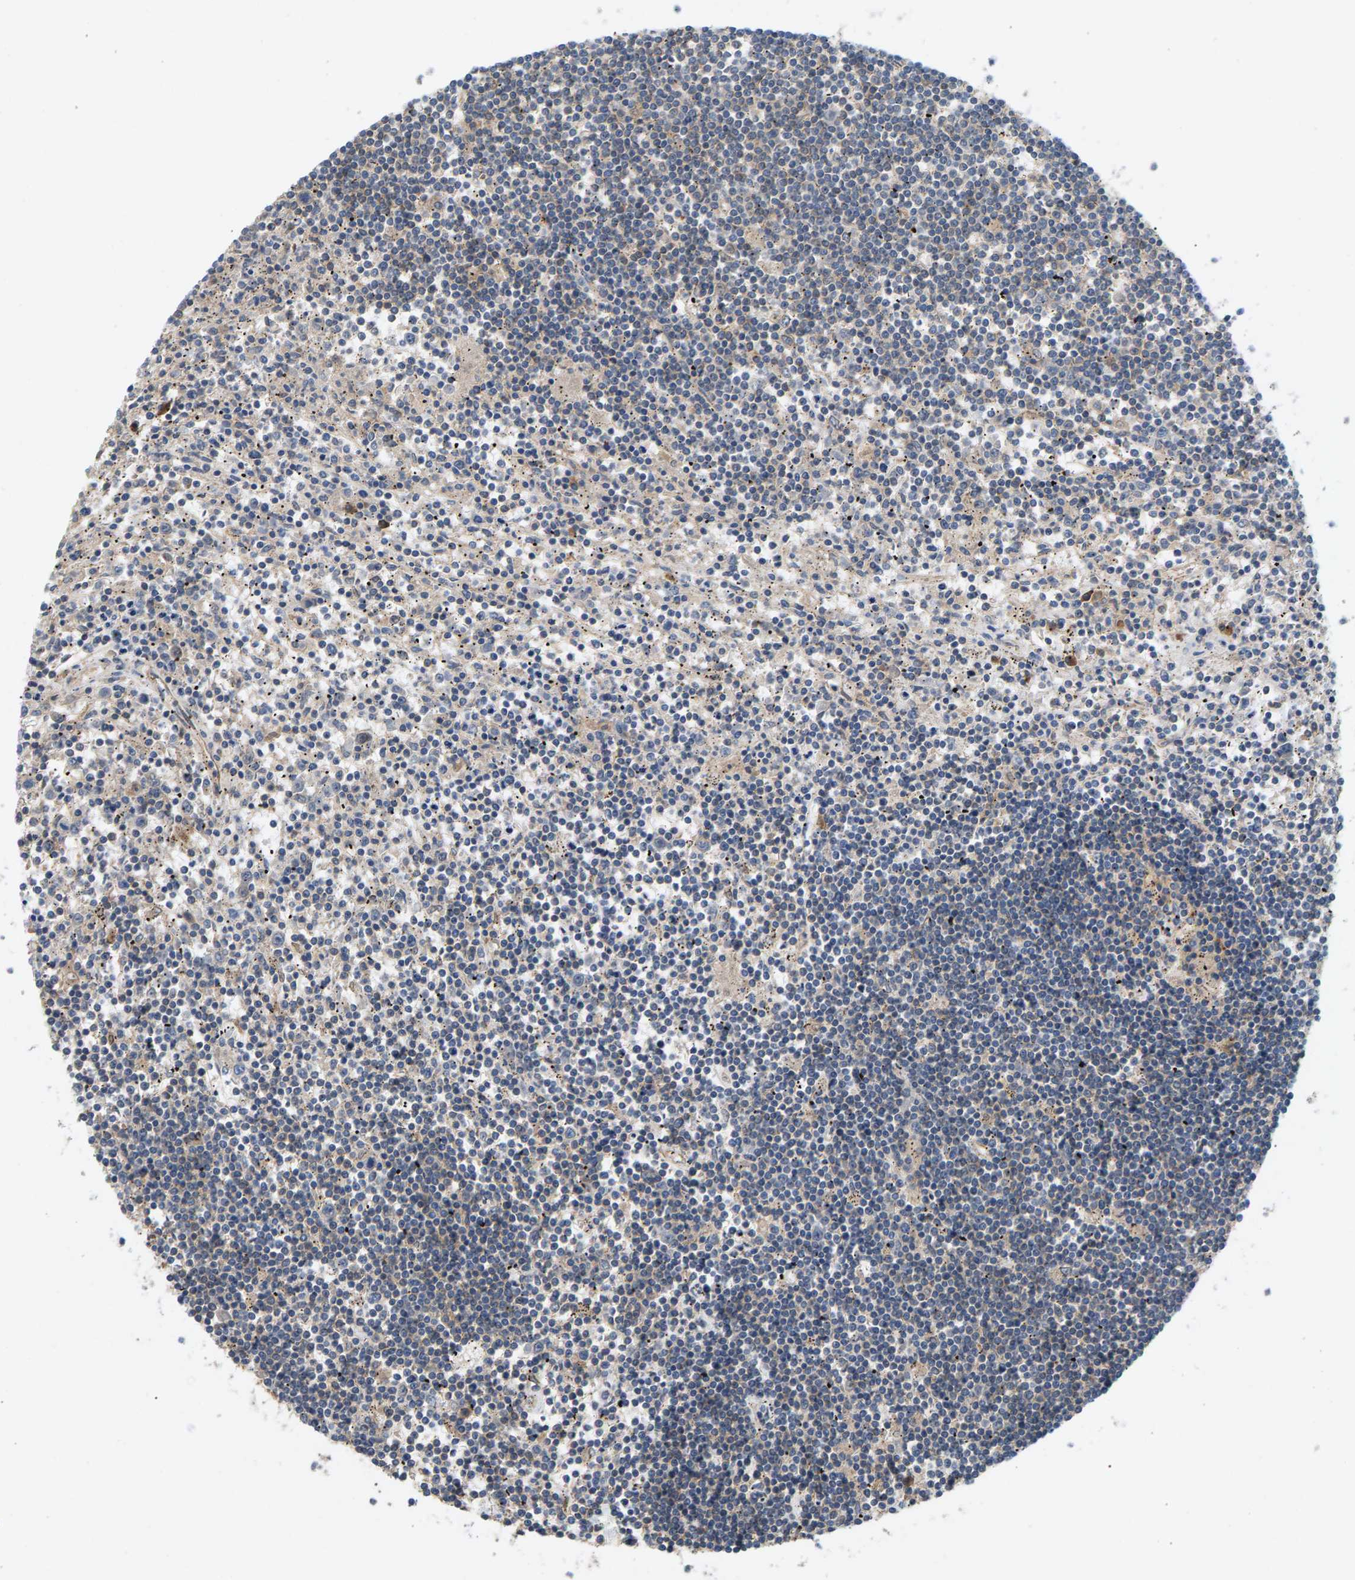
{"staining": {"intensity": "weak", "quantity": "<25%", "location": "cytoplasmic/membranous"}, "tissue": "lymphoma", "cell_type": "Tumor cells", "image_type": "cancer", "snomed": [{"axis": "morphology", "description": "Malignant lymphoma, non-Hodgkin's type, Low grade"}, {"axis": "topography", "description": "Spleen"}], "caption": "Tumor cells show no significant protein expression in lymphoma. (DAB immunohistochemistry (IHC), high magnification).", "gene": "MAP2K5", "patient": {"sex": "male", "age": 76}}